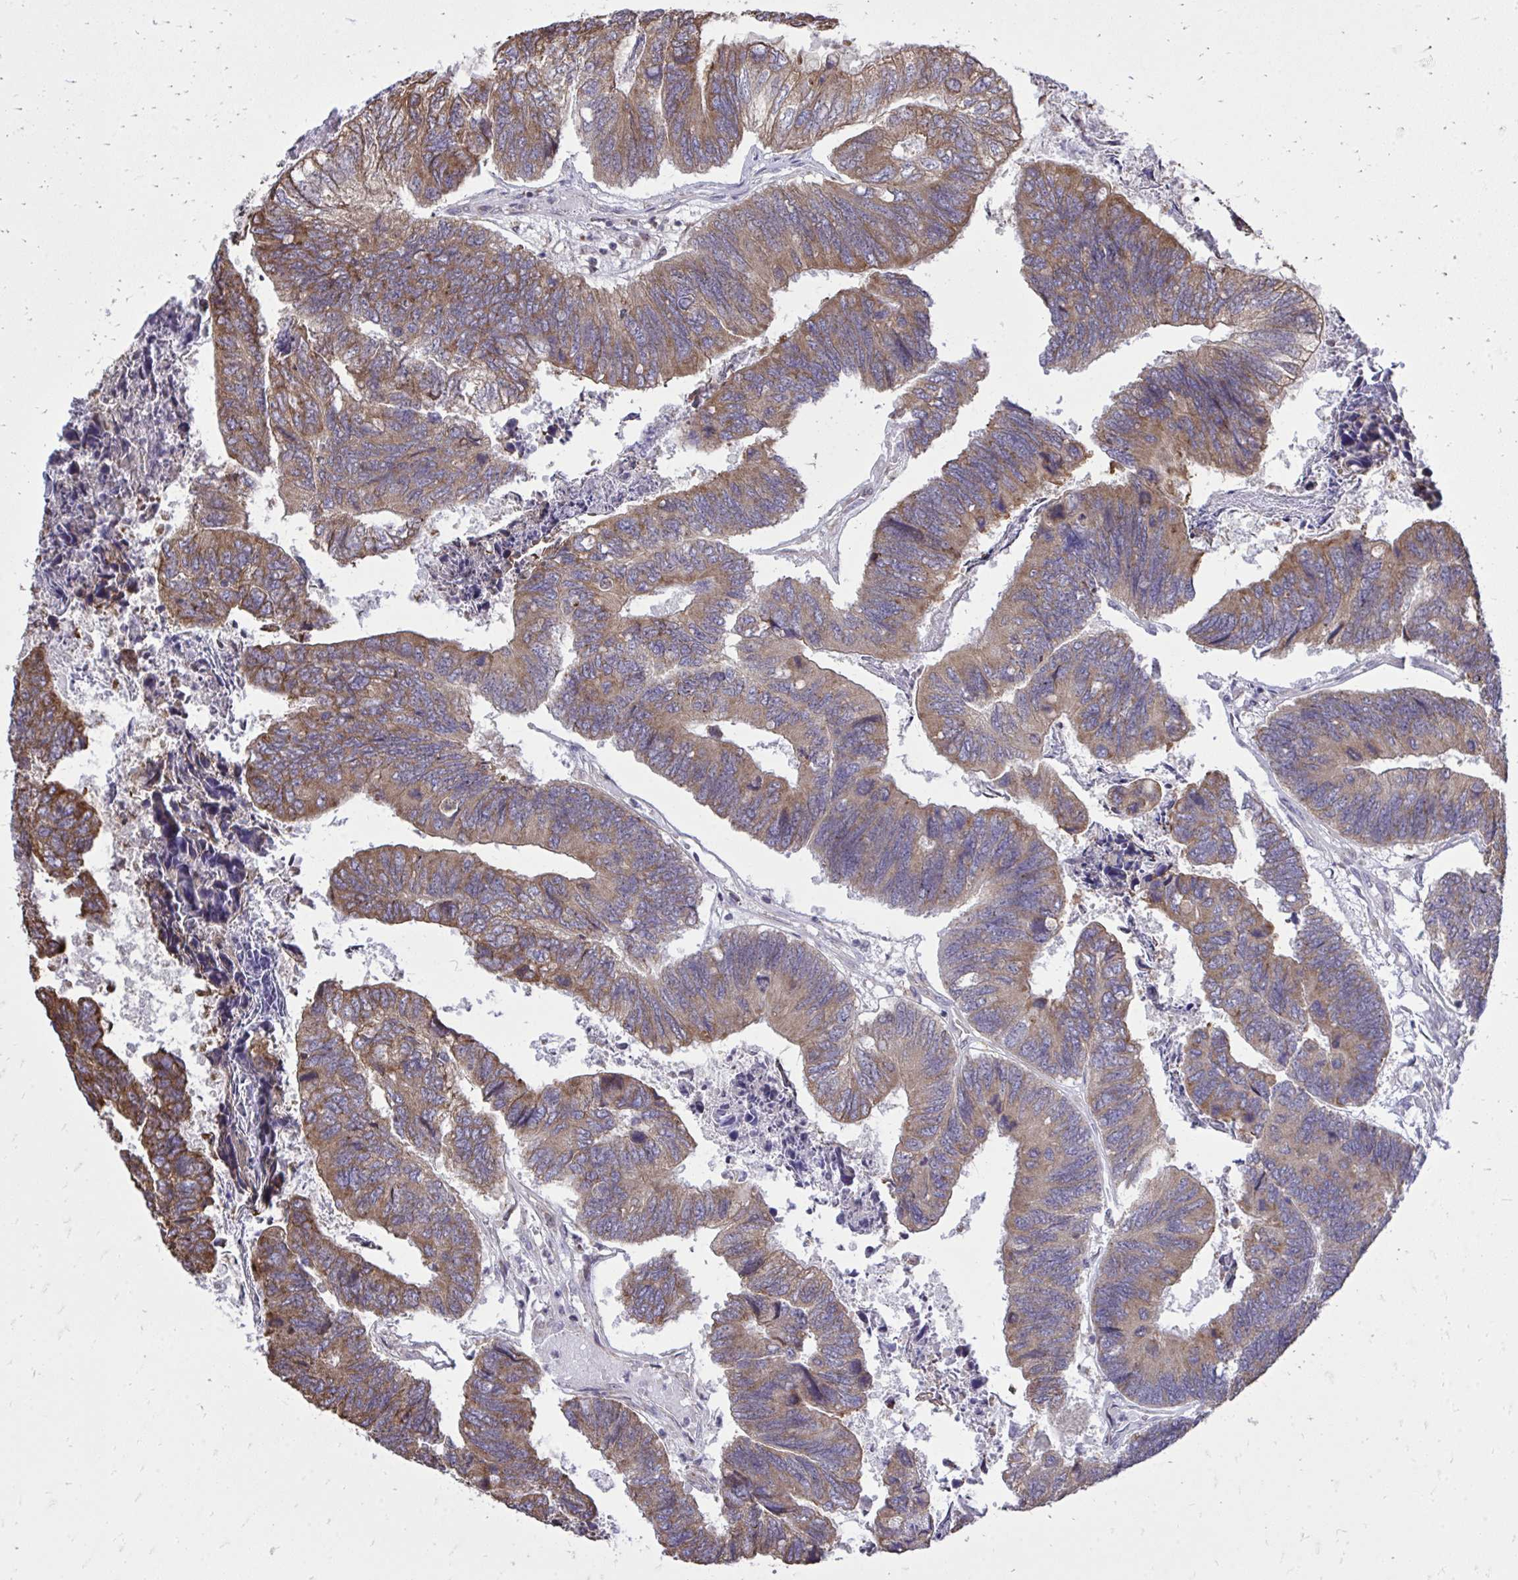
{"staining": {"intensity": "moderate", "quantity": ">75%", "location": "cytoplasmic/membranous"}, "tissue": "colorectal cancer", "cell_type": "Tumor cells", "image_type": "cancer", "snomed": [{"axis": "morphology", "description": "Adenocarcinoma, NOS"}, {"axis": "topography", "description": "Colon"}], "caption": "Immunohistochemistry histopathology image of colorectal cancer (adenocarcinoma) stained for a protein (brown), which displays medium levels of moderate cytoplasmic/membranous staining in approximately >75% of tumor cells.", "gene": "METTL9", "patient": {"sex": "female", "age": 67}}